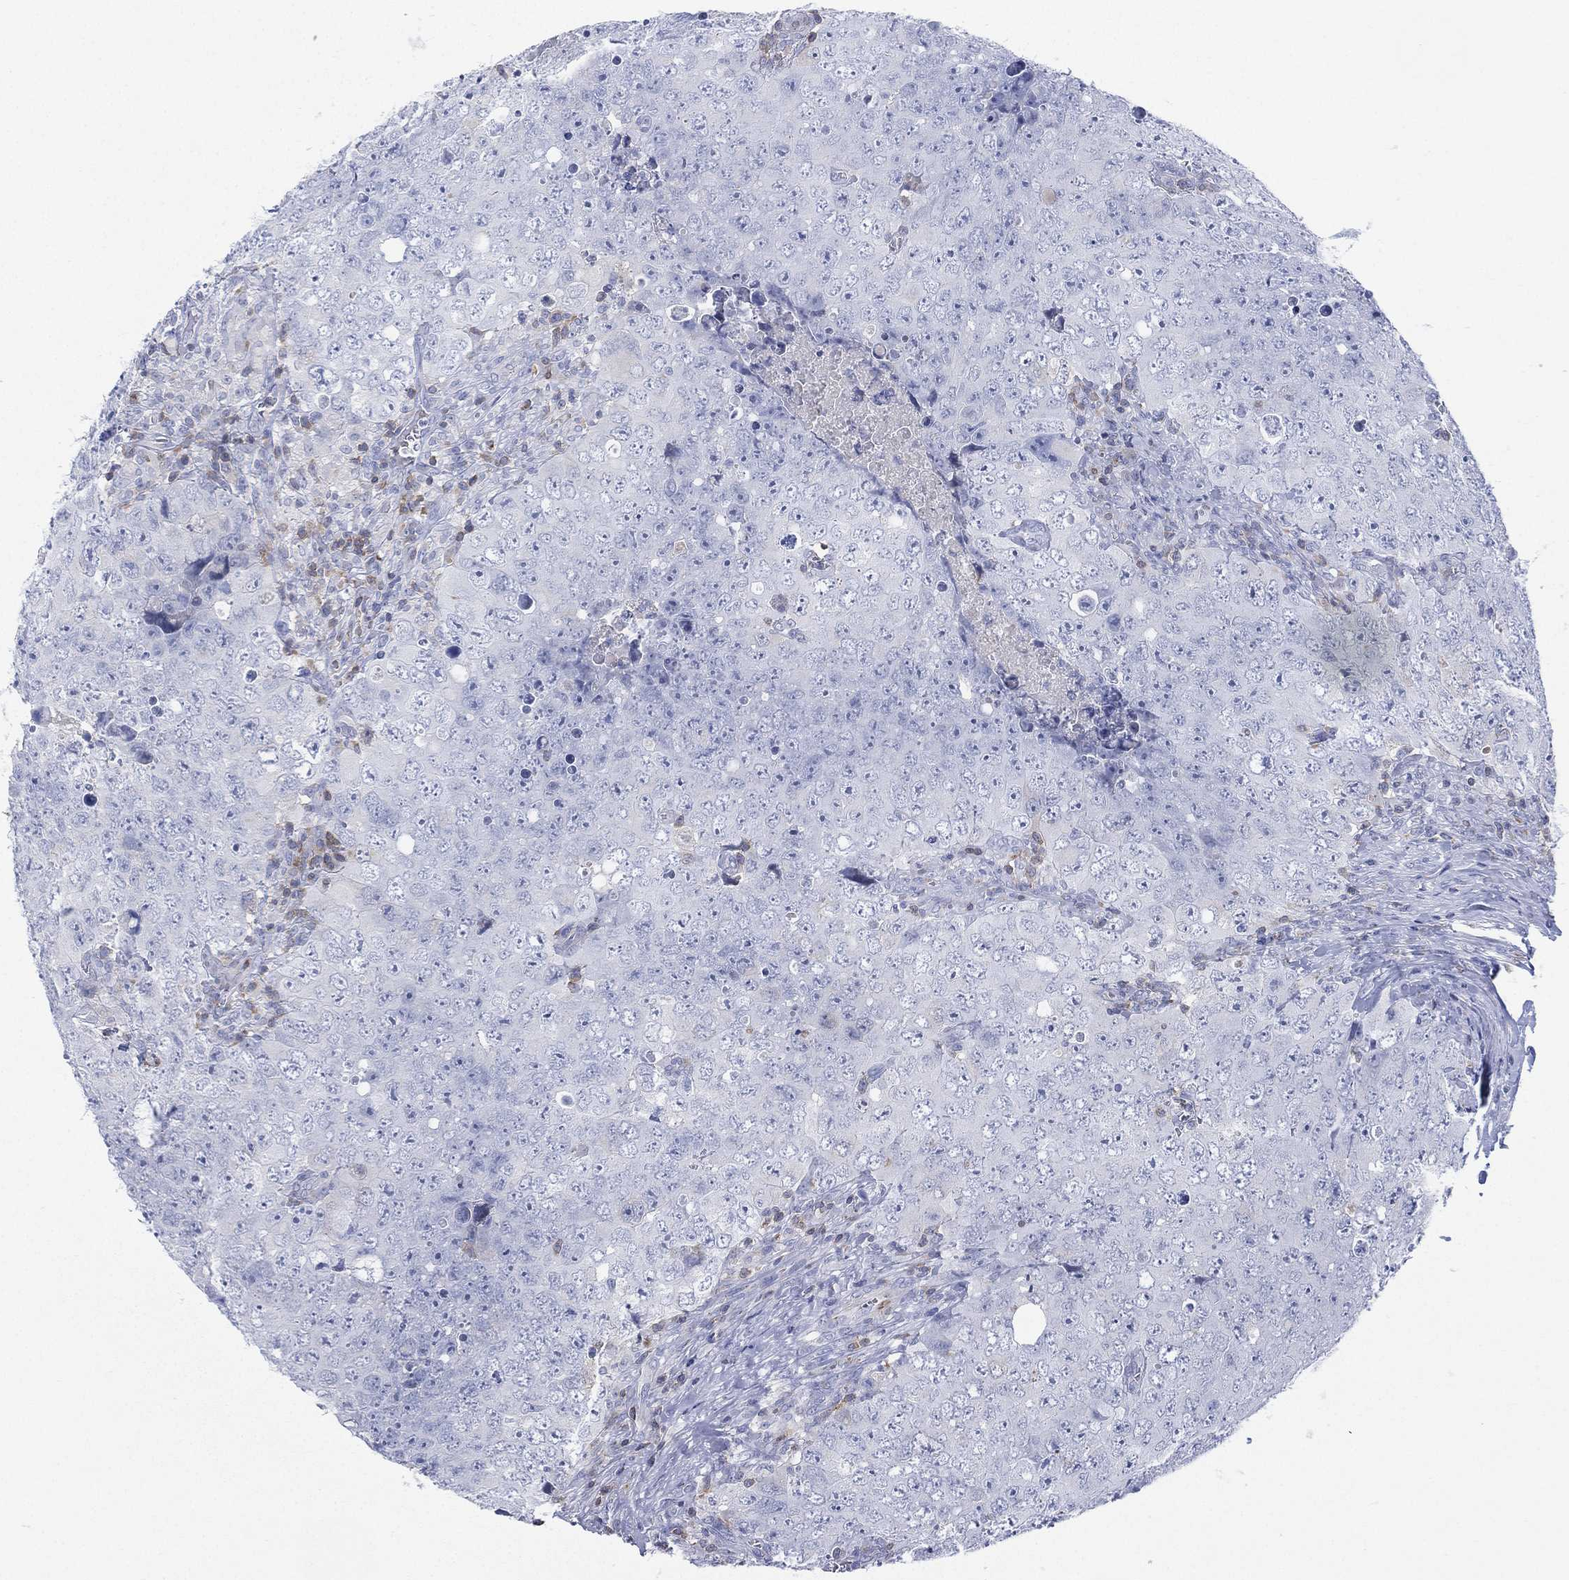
{"staining": {"intensity": "negative", "quantity": "none", "location": "none"}, "tissue": "testis cancer", "cell_type": "Tumor cells", "image_type": "cancer", "snomed": [{"axis": "morphology", "description": "Seminoma, NOS"}, {"axis": "topography", "description": "Testis"}], "caption": "DAB immunohistochemical staining of testis seminoma displays no significant positivity in tumor cells.", "gene": "SEPTIN1", "patient": {"sex": "male", "age": 34}}